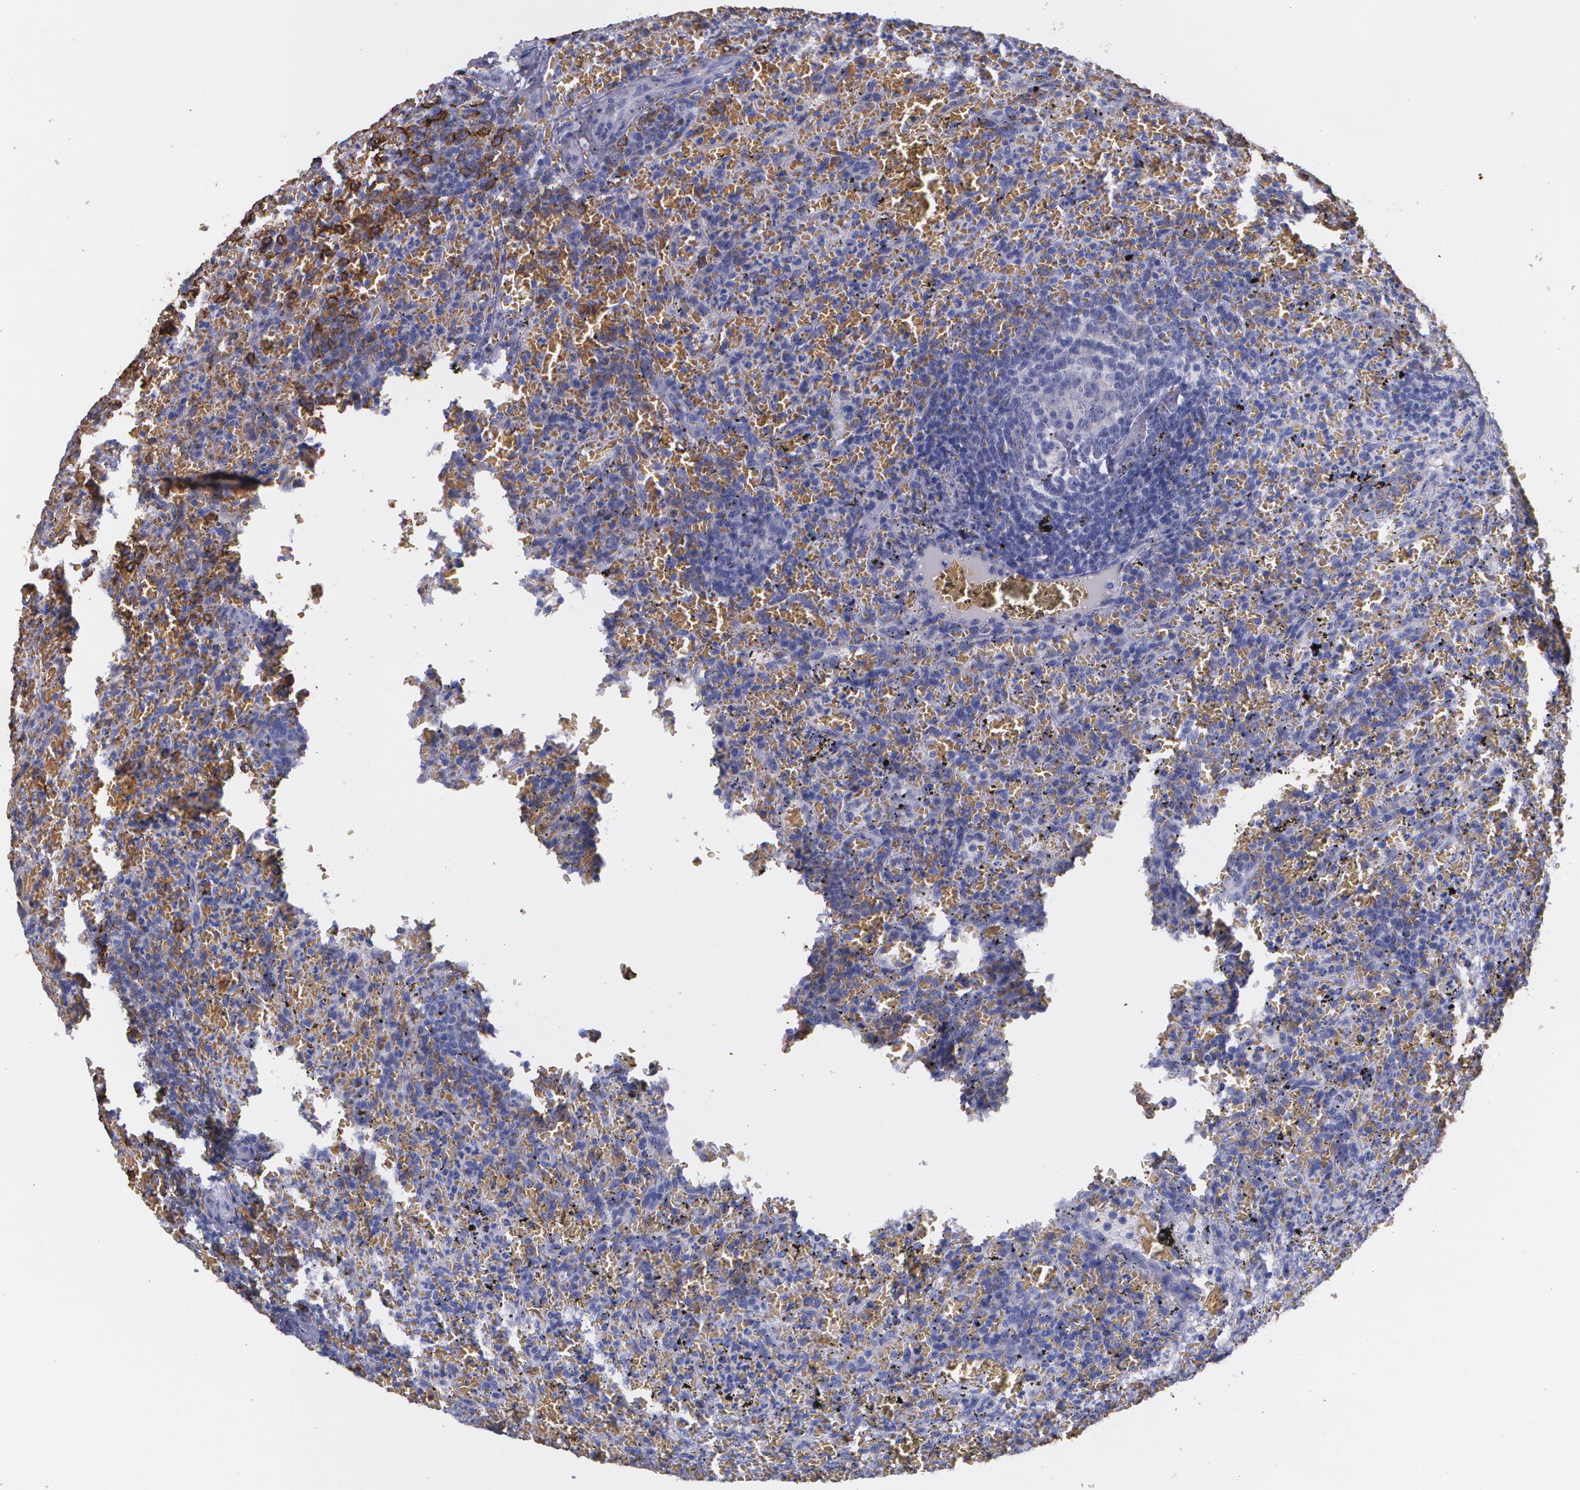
{"staining": {"intensity": "strong", "quantity": "<25%", "location": "cytoplasmic/membranous"}, "tissue": "lymphoma", "cell_type": "Tumor cells", "image_type": "cancer", "snomed": [{"axis": "morphology", "description": "Malignant lymphoma, non-Hodgkin's type, Low grade"}, {"axis": "topography", "description": "Spleen"}], "caption": "Lymphoma stained for a protein shows strong cytoplasmic/membranous positivity in tumor cells.", "gene": "HLA-DRA", "patient": {"sex": "female", "age": 64}}